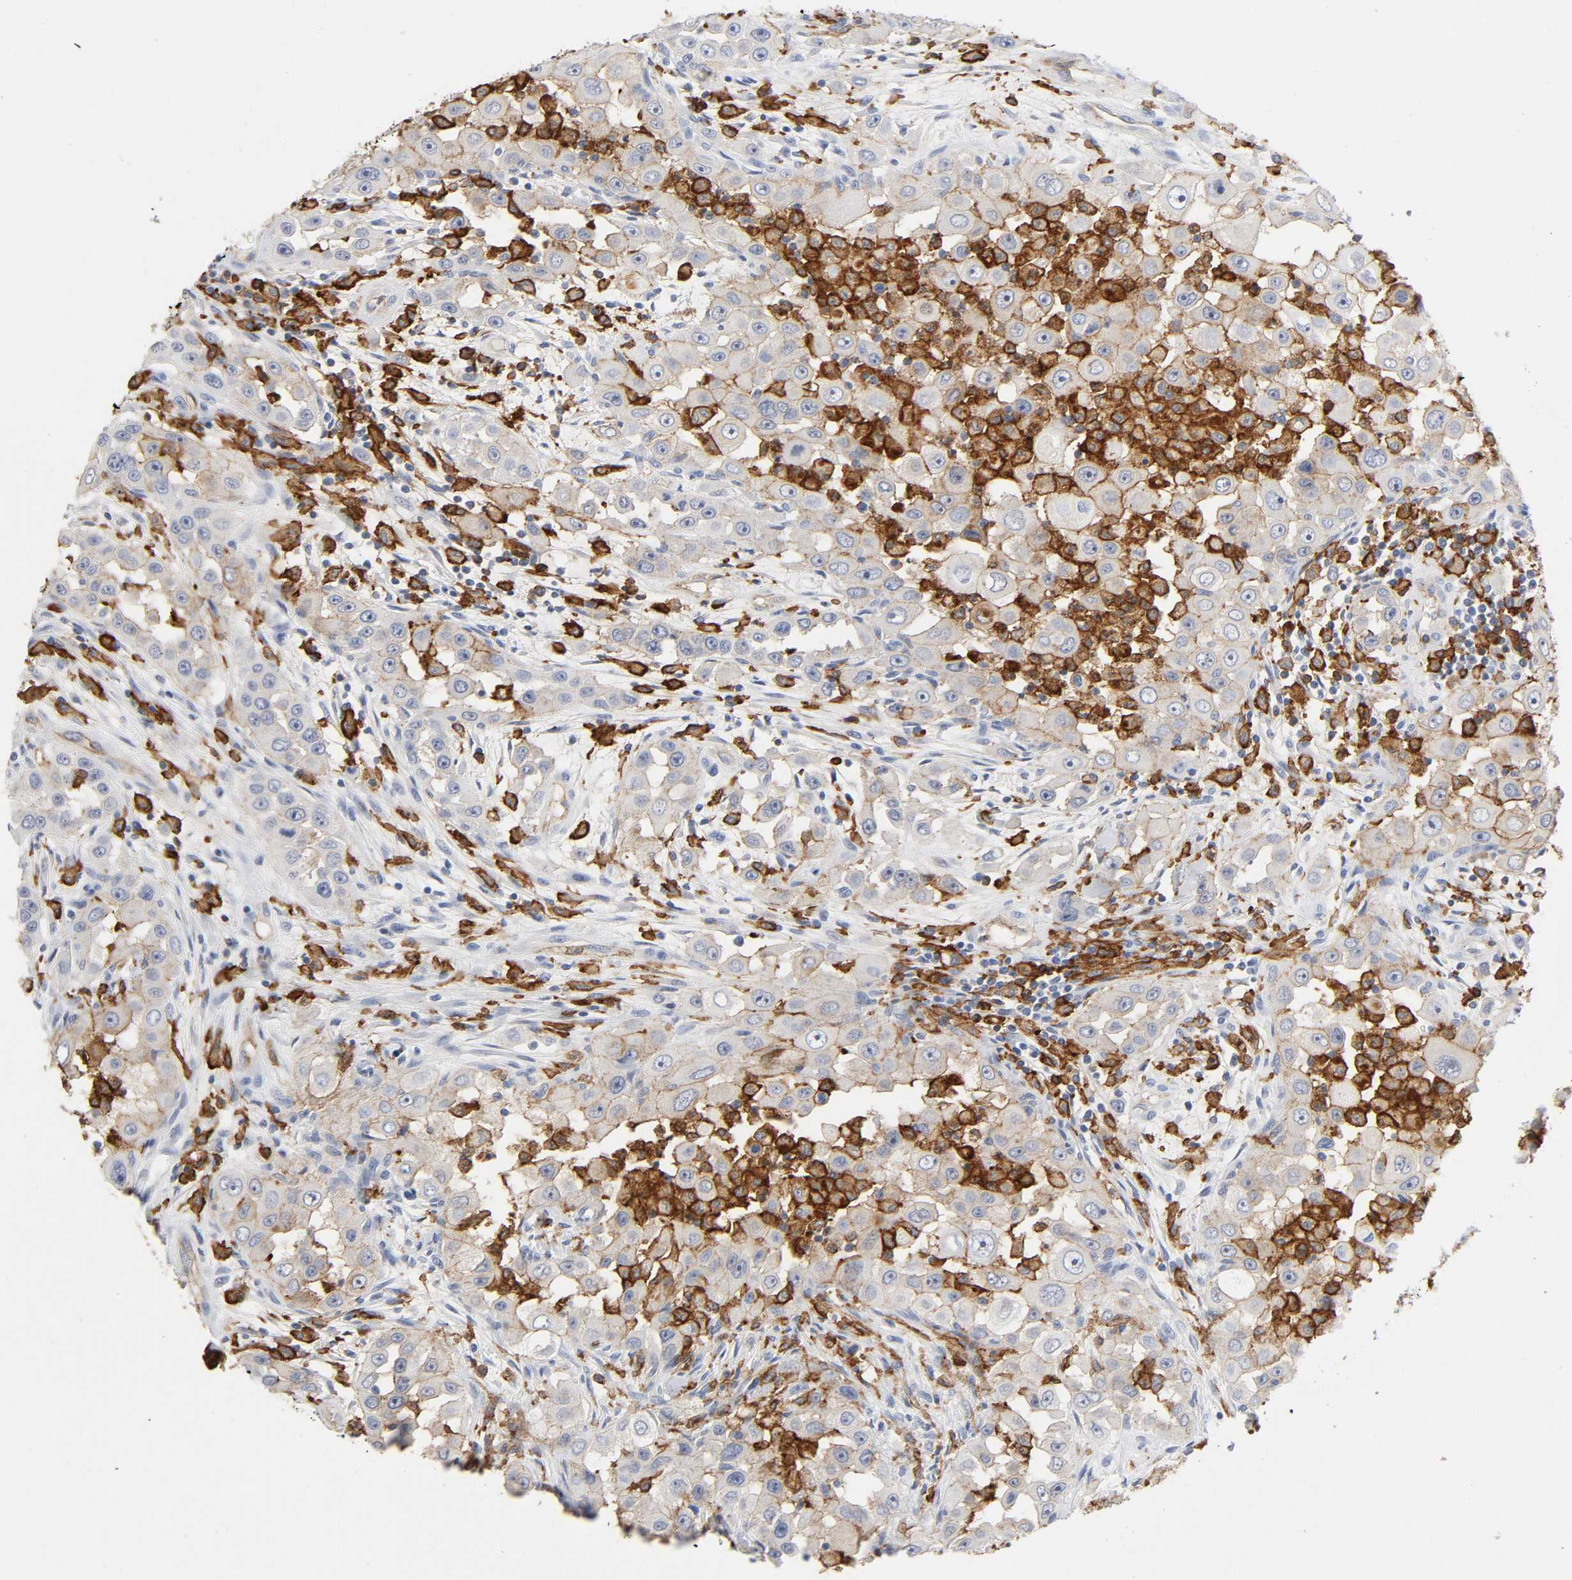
{"staining": {"intensity": "negative", "quantity": "none", "location": "none"}, "tissue": "head and neck cancer", "cell_type": "Tumor cells", "image_type": "cancer", "snomed": [{"axis": "morphology", "description": "Carcinoma, NOS"}, {"axis": "topography", "description": "Head-Neck"}], "caption": "This is an IHC histopathology image of head and neck cancer. There is no staining in tumor cells.", "gene": "LYN", "patient": {"sex": "male", "age": 87}}